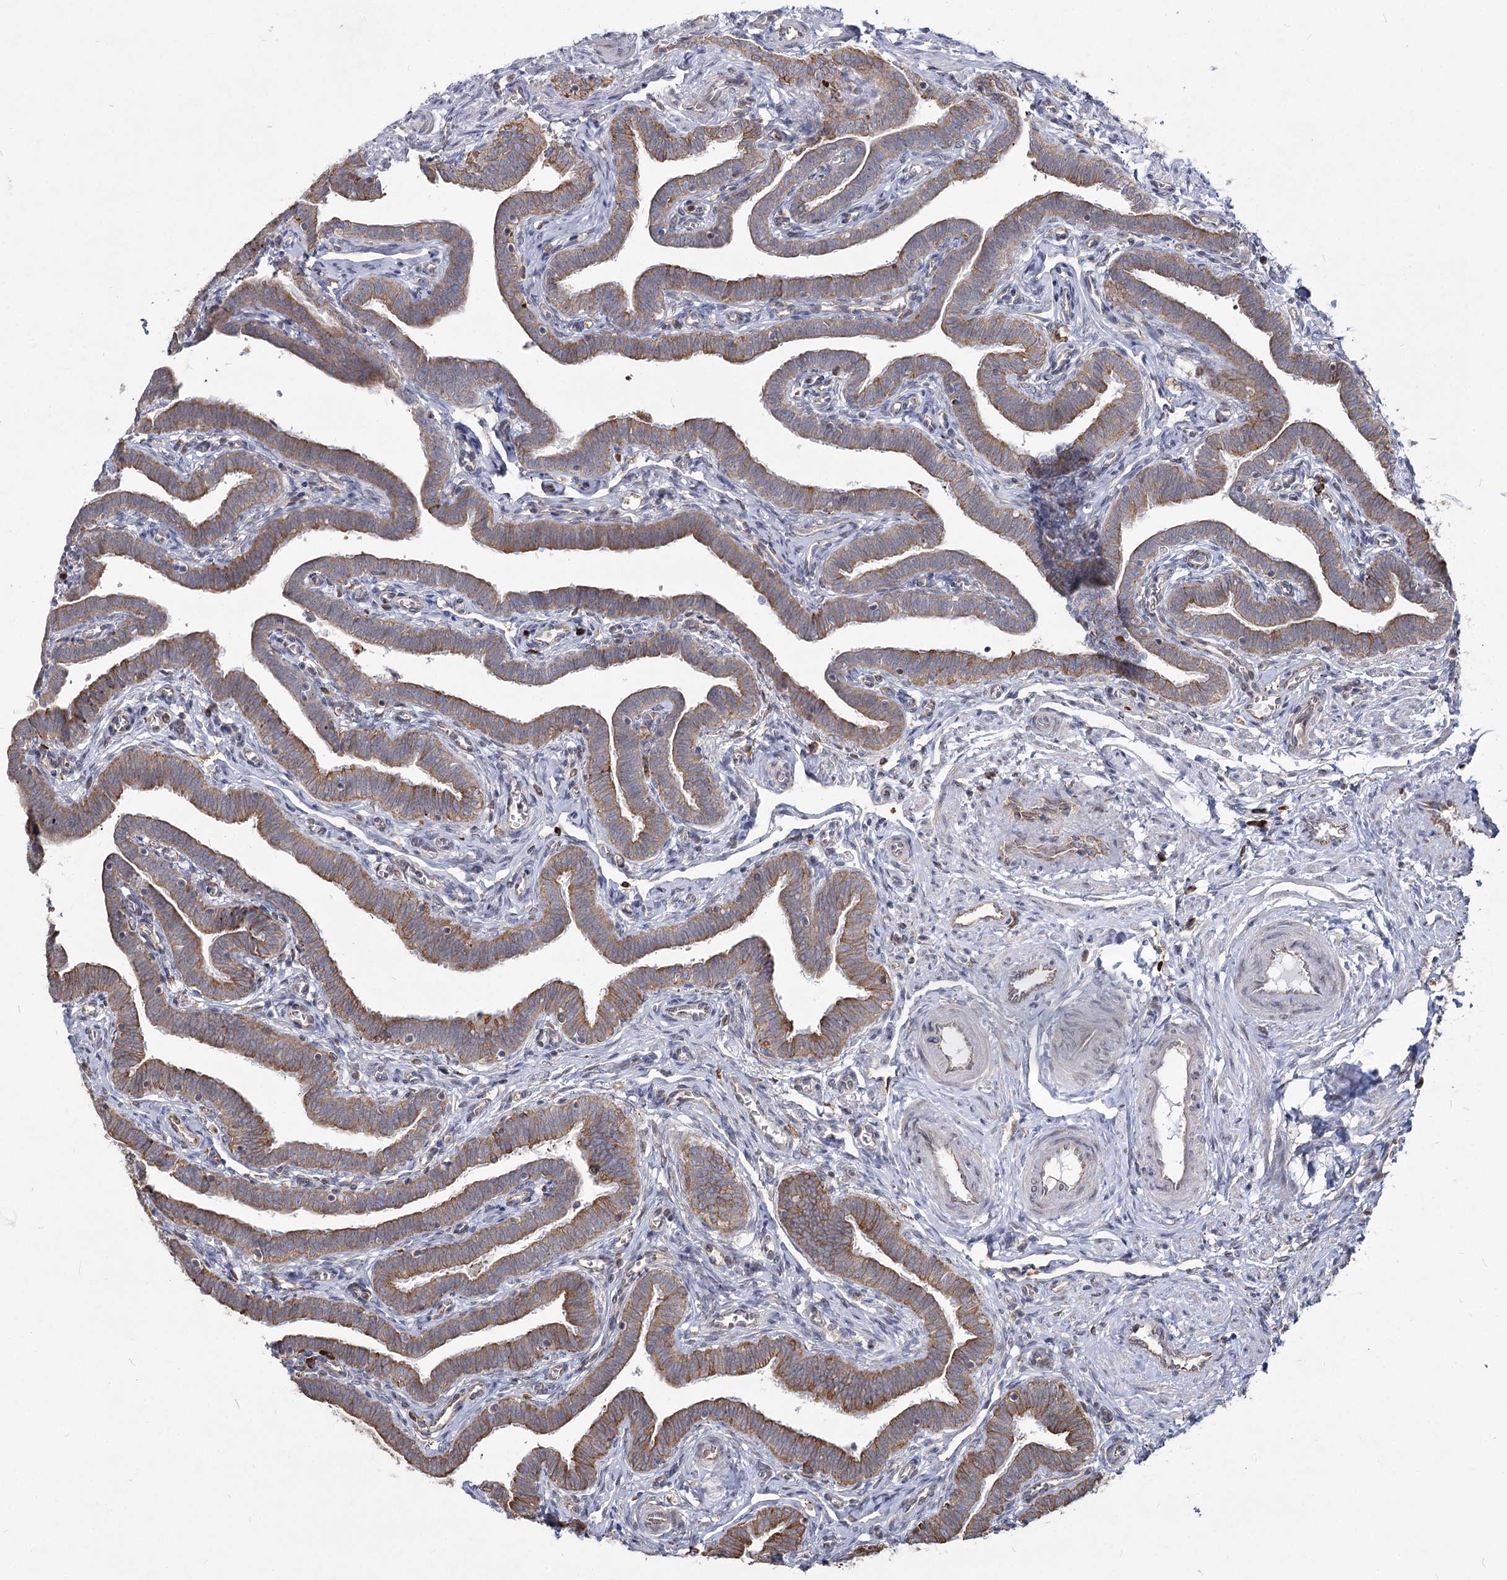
{"staining": {"intensity": "moderate", "quantity": ">75%", "location": "cytoplasmic/membranous"}, "tissue": "fallopian tube", "cell_type": "Glandular cells", "image_type": "normal", "snomed": [{"axis": "morphology", "description": "Normal tissue, NOS"}, {"axis": "topography", "description": "Fallopian tube"}], "caption": "About >75% of glandular cells in normal human fallopian tube exhibit moderate cytoplasmic/membranous protein positivity as visualized by brown immunohistochemical staining.", "gene": "NHLRC2", "patient": {"sex": "female", "age": 36}}